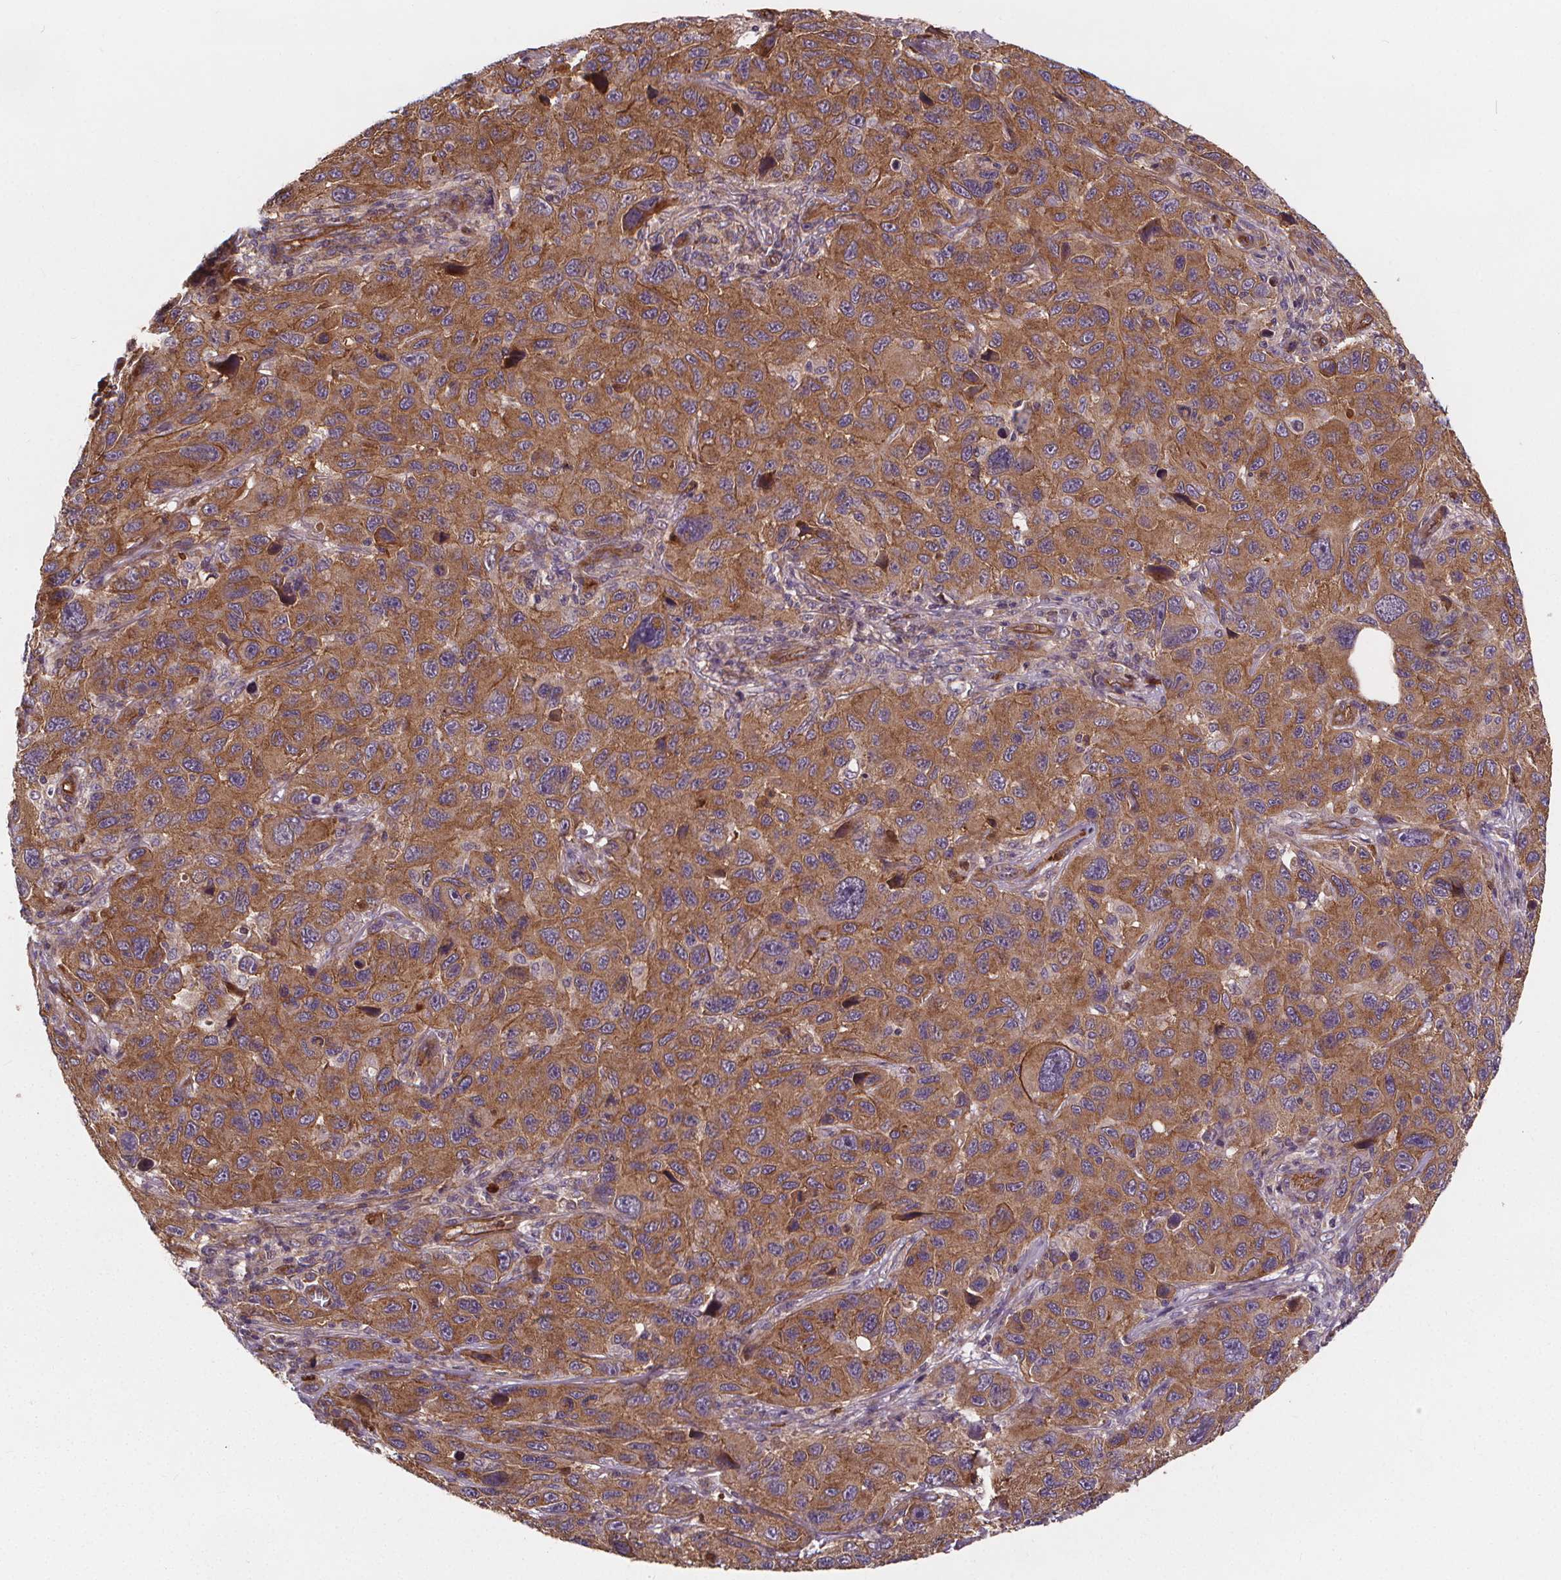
{"staining": {"intensity": "moderate", "quantity": ">75%", "location": "cytoplasmic/membranous"}, "tissue": "melanoma", "cell_type": "Tumor cells", "image_type": "cancer", "snomed": [{"axis": "morphology", "description": "Malignant melanoma, NOS"}, {"axis": "topography", "description": "Skin"}], "caption": "A photomicrograph showing moderate cytoplasmic/membranous expression in approximately >75% of tumor cells in melanoma, as visualized by brown immunohistochemical staining.", "gene": "CLINT1", "patient": {"sex": "male", "age": 53}}